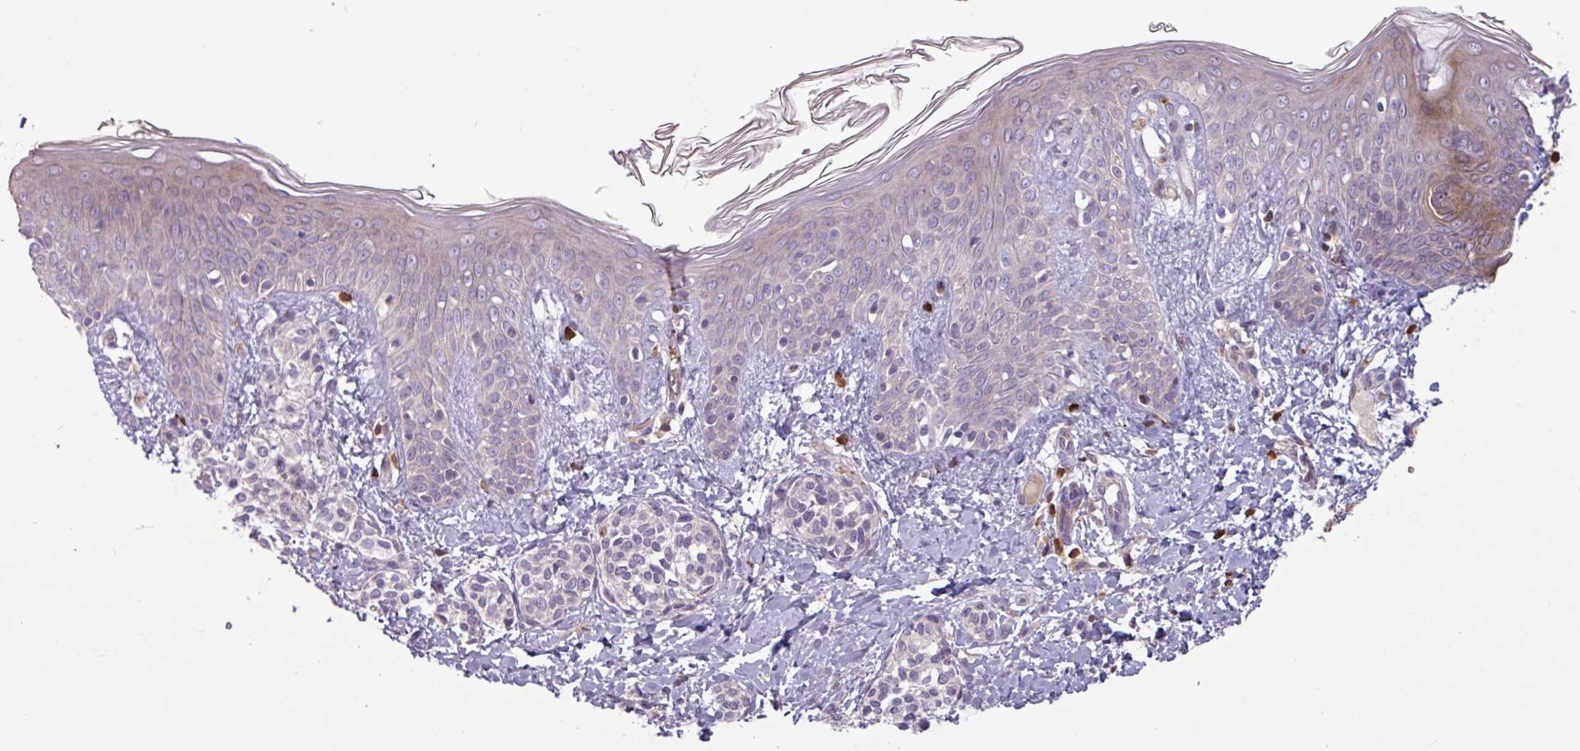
{"staining": {"intensity": "weak", "quantity": "<25%", "location": "nuclear"}, "tissue": "skin", "cell_type": "Fibroblasts", "image_type": "normal", "snomed": [{"axis": "morphology", "description": "Normal tissue, NOS"}, {"axis": "topography", "description": "Skin"}], "caption": "High power microscopy histopathology image of an immunohistochemistry photomicrograph of normal skin, revealing no significant staining in fibroblasts. The staining was performed using DAB (3,3'-diaminobenzidine) to visualize the protein expression in brown, while the nuclei were stained in blue with hematoxylin (Magnification: 20x).", "gene": "SEC61G", "patient": {"sex": "male", "age": 16}}